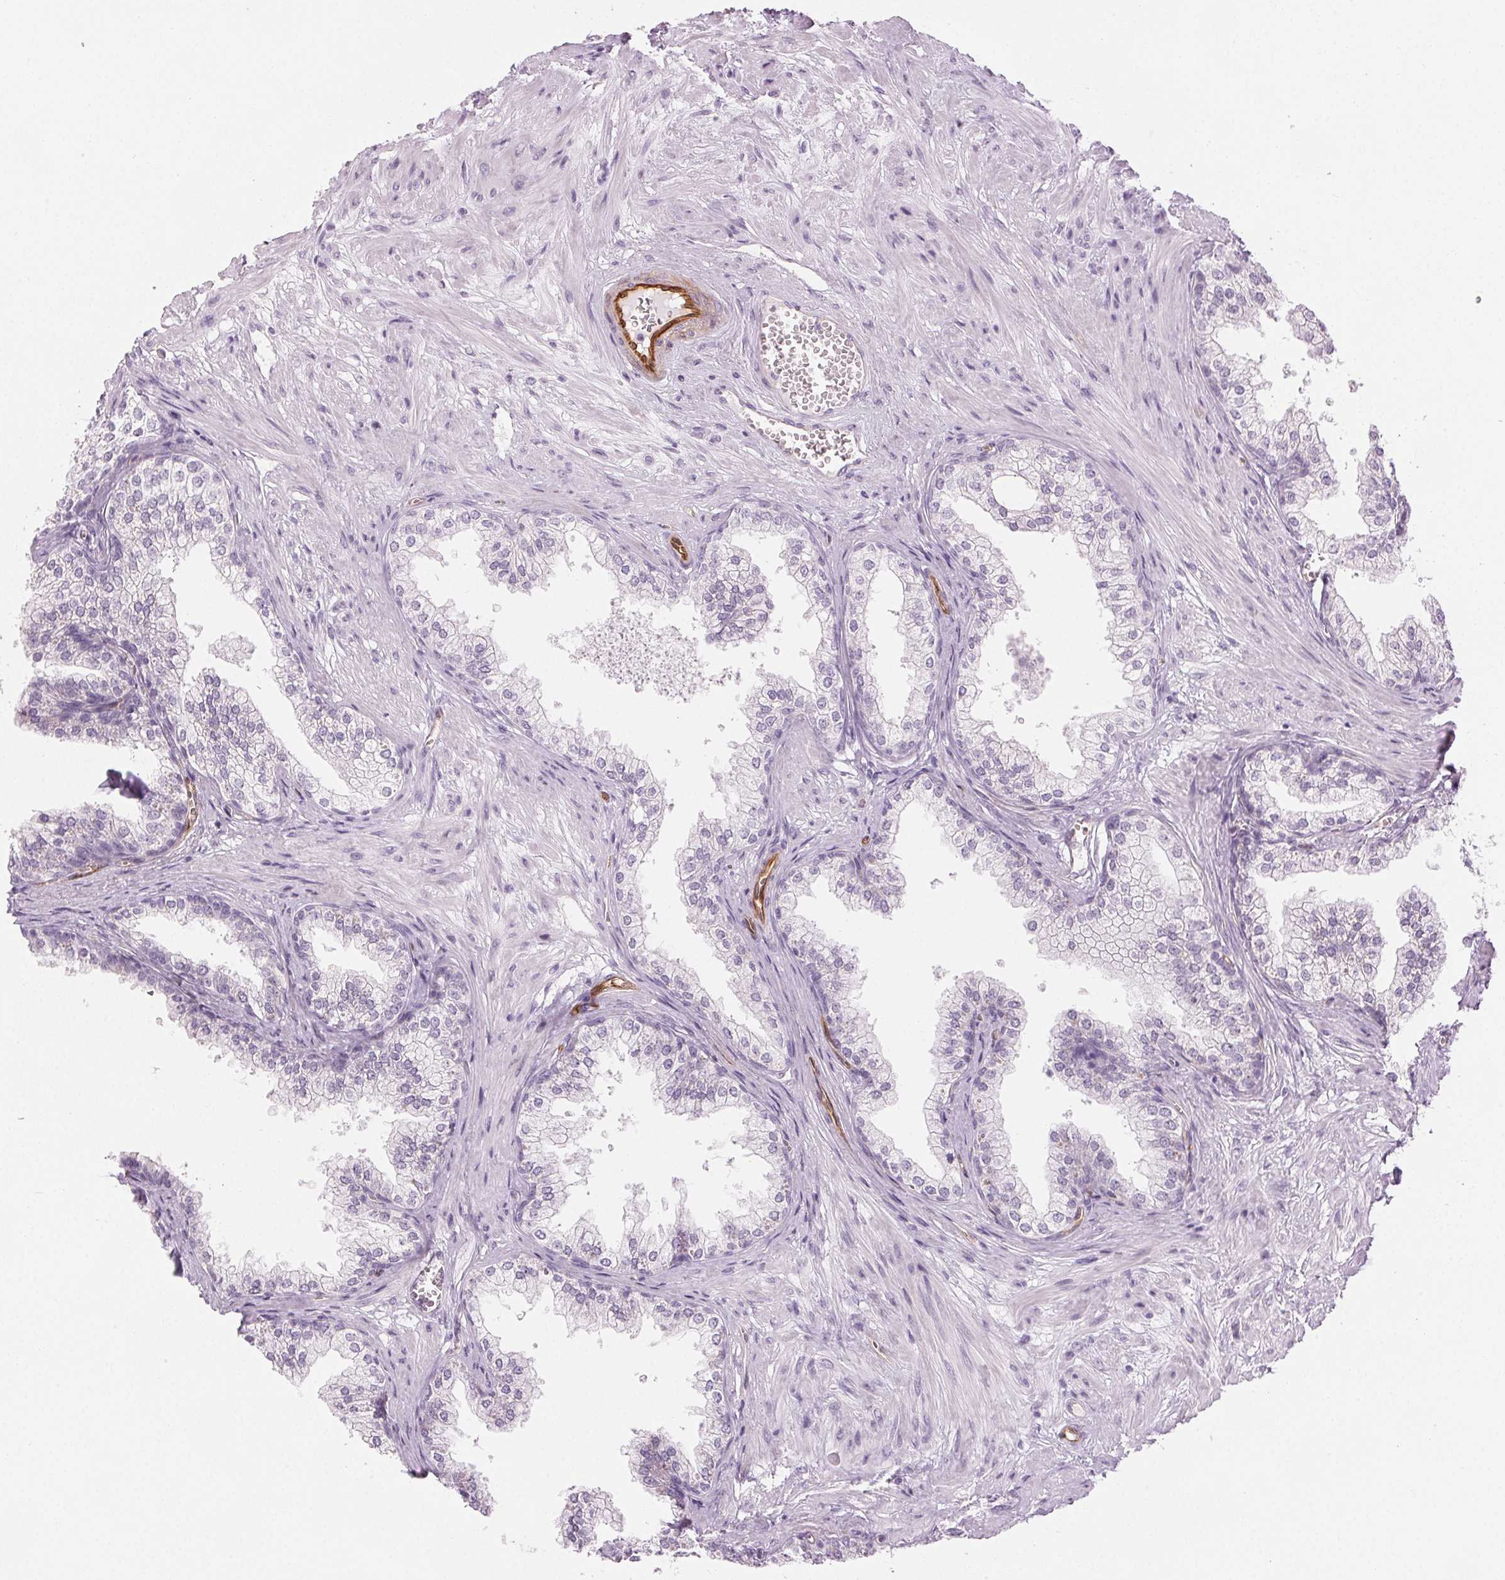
{"staining": {"intensity": "negative", "quantity": "none", "location": "none"}, "tissue": "prostate", "cell_type": "Glandular cells", "image_type": "normal", "snomed": [{"axis": "morphology", "description": "Normal tissue, NOS"}, {"axis": "topography", "description": "Prostate"}], "caption": "Glandular cells are negative for brown protein staining in normal prostate.", "gene": "AIF1L", "patient": {"sex": "male", "age": 79}}